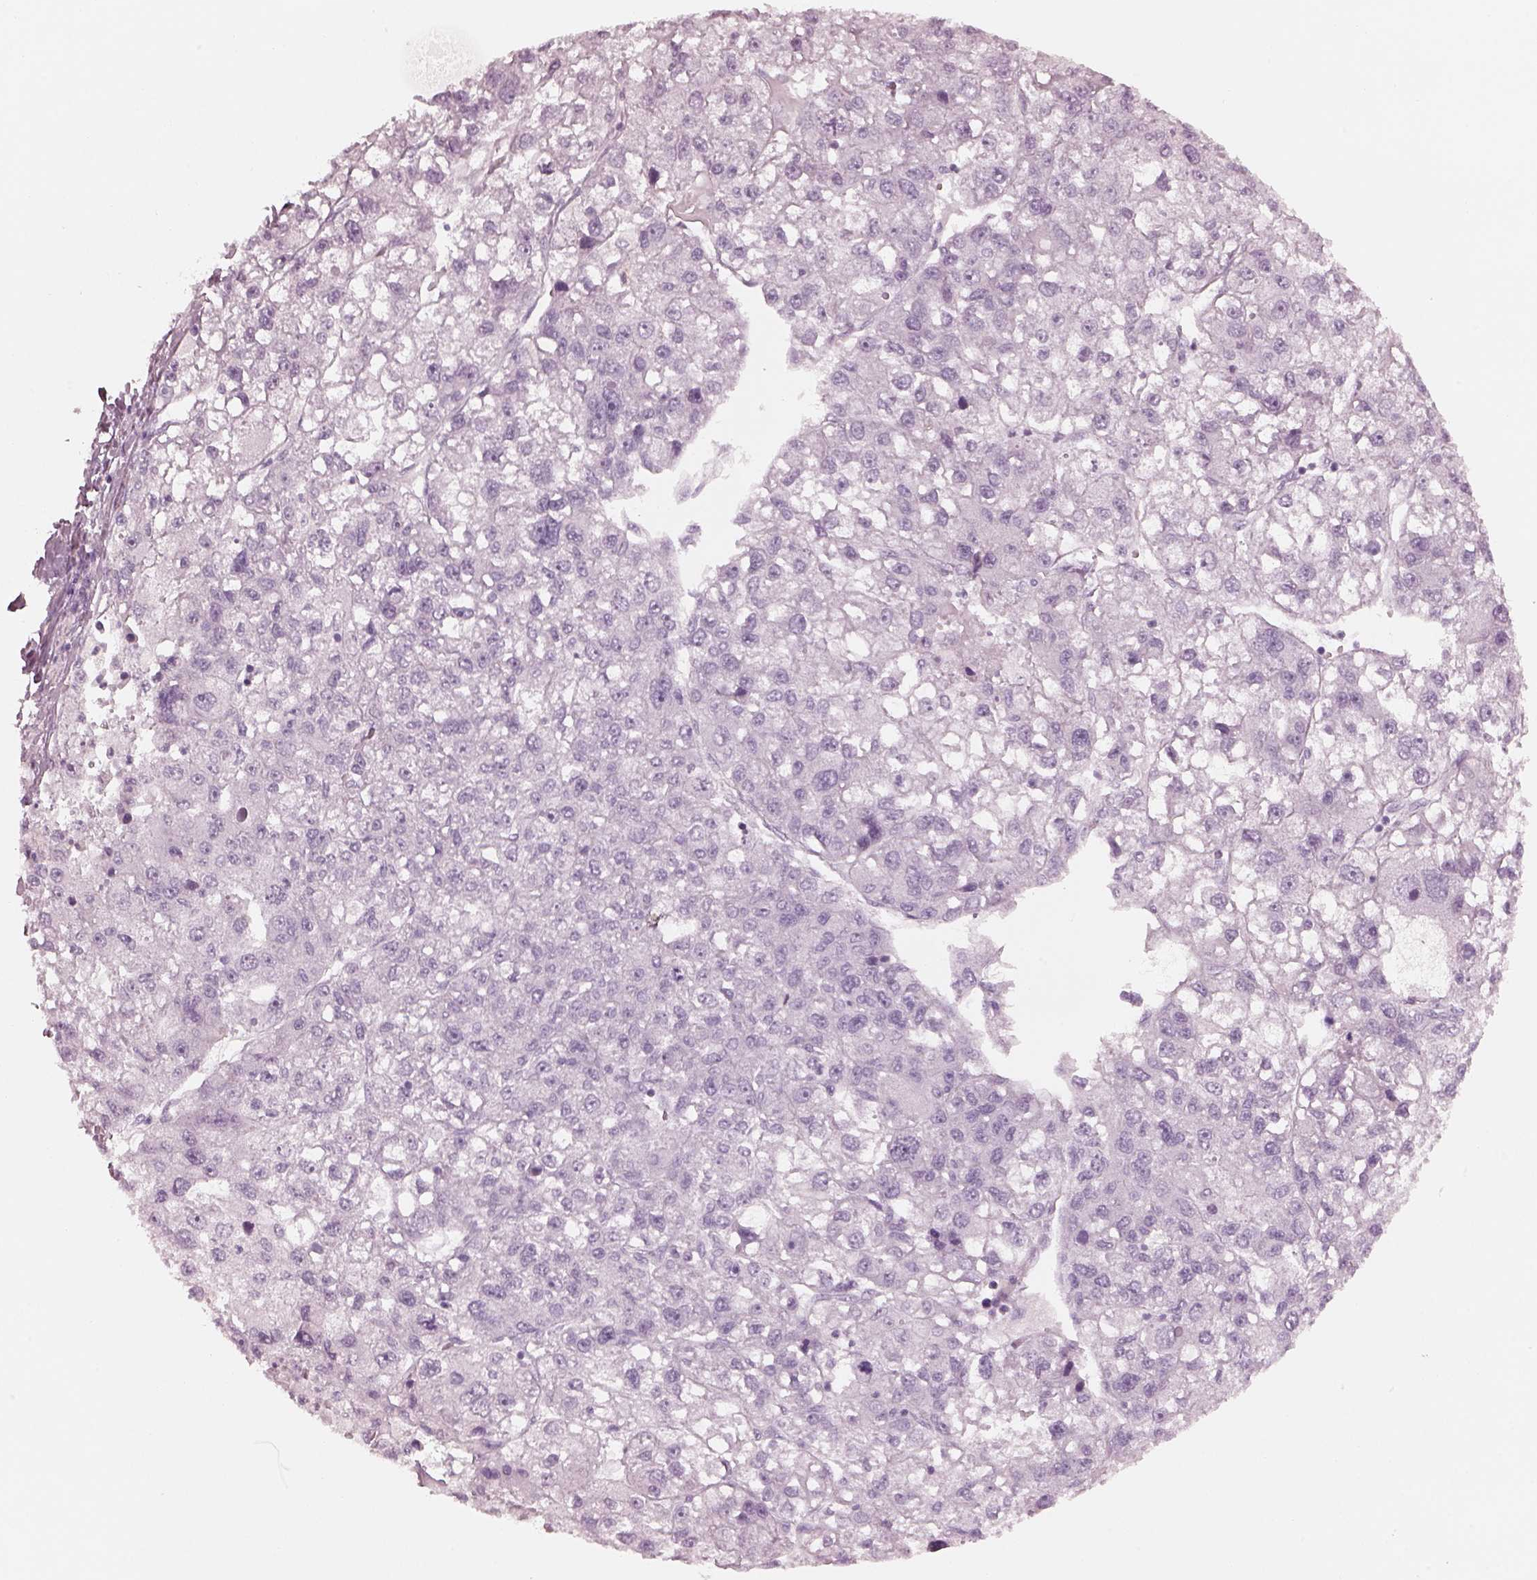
{"staining": {"intensity": "negative", "quantity": "none", "location": "none"}, "tissue": "liver cancer", "cell_type": "Tumor cells", "image_type": "cancer", "snomed": [{"axis": "morphology", "description": "Carcinoma, Hepatocellular, NOS"}, {"axis": "topography", "description": "Liver"}], "caption": "Tumor cells show no significant positivity in liver cancer.", "gene": "RSPH9", "patient": {"sex": "male", "age": 56}}